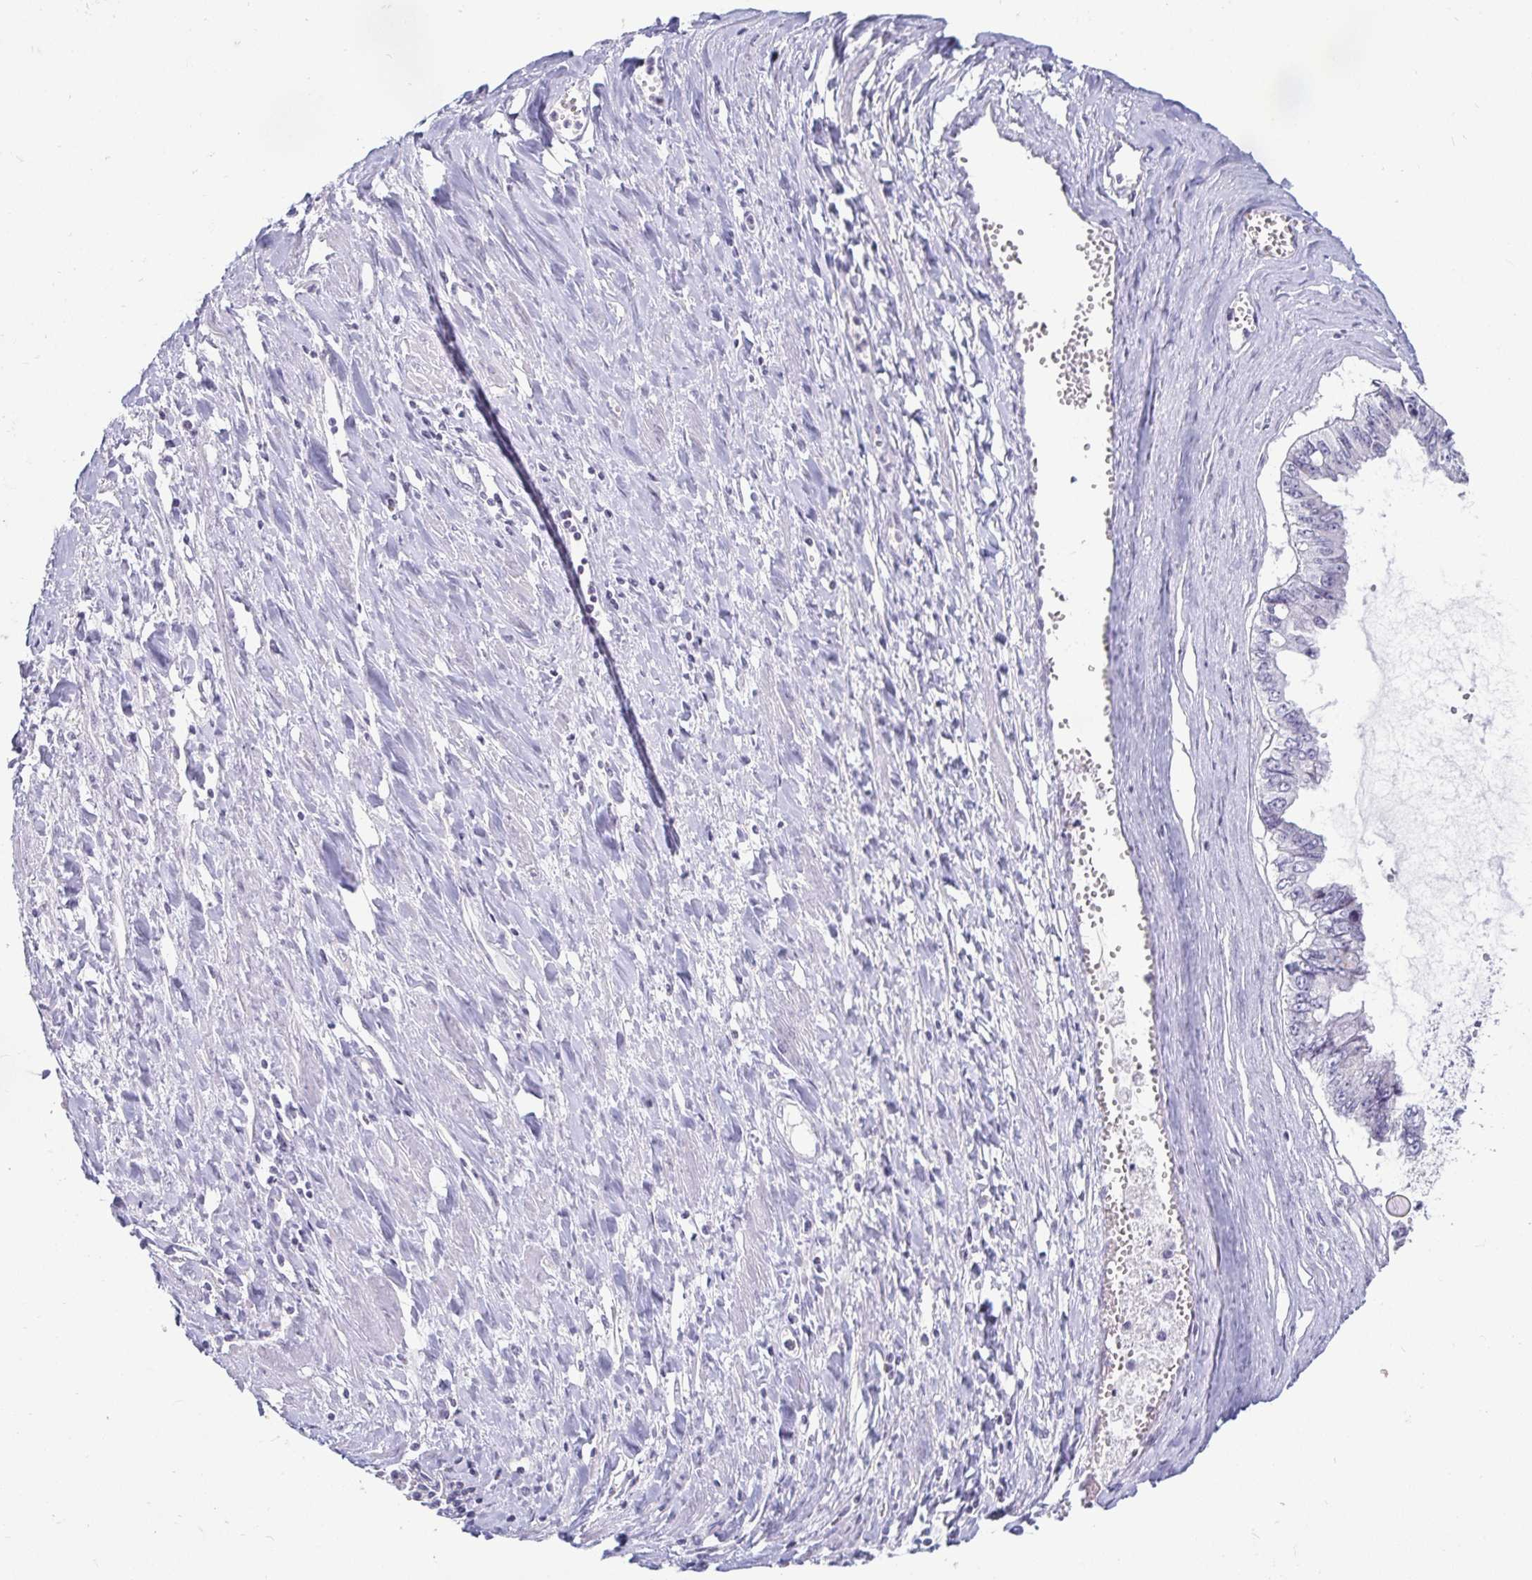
{"staining": {"intensity": "negative", "quantity": "none", "location": "none"}, "tissue": "ovarian cancer", "cell_type": "Tumor cells", "image_type": "cancer", "snomed": [{"axis": "morphology", "description": "Cystadenocarcinoma, mucinous, NOS"}, {"axis": "topography", "description": "Ovary"}], "caption": "Immunohistochemistry (IHC) of ovarian cancer (mucinous cystadenocarcinoma) demonstrates no expression in tumor cells.", "gene": "CR2", "patient": {"sex": "female", "age": 72}}